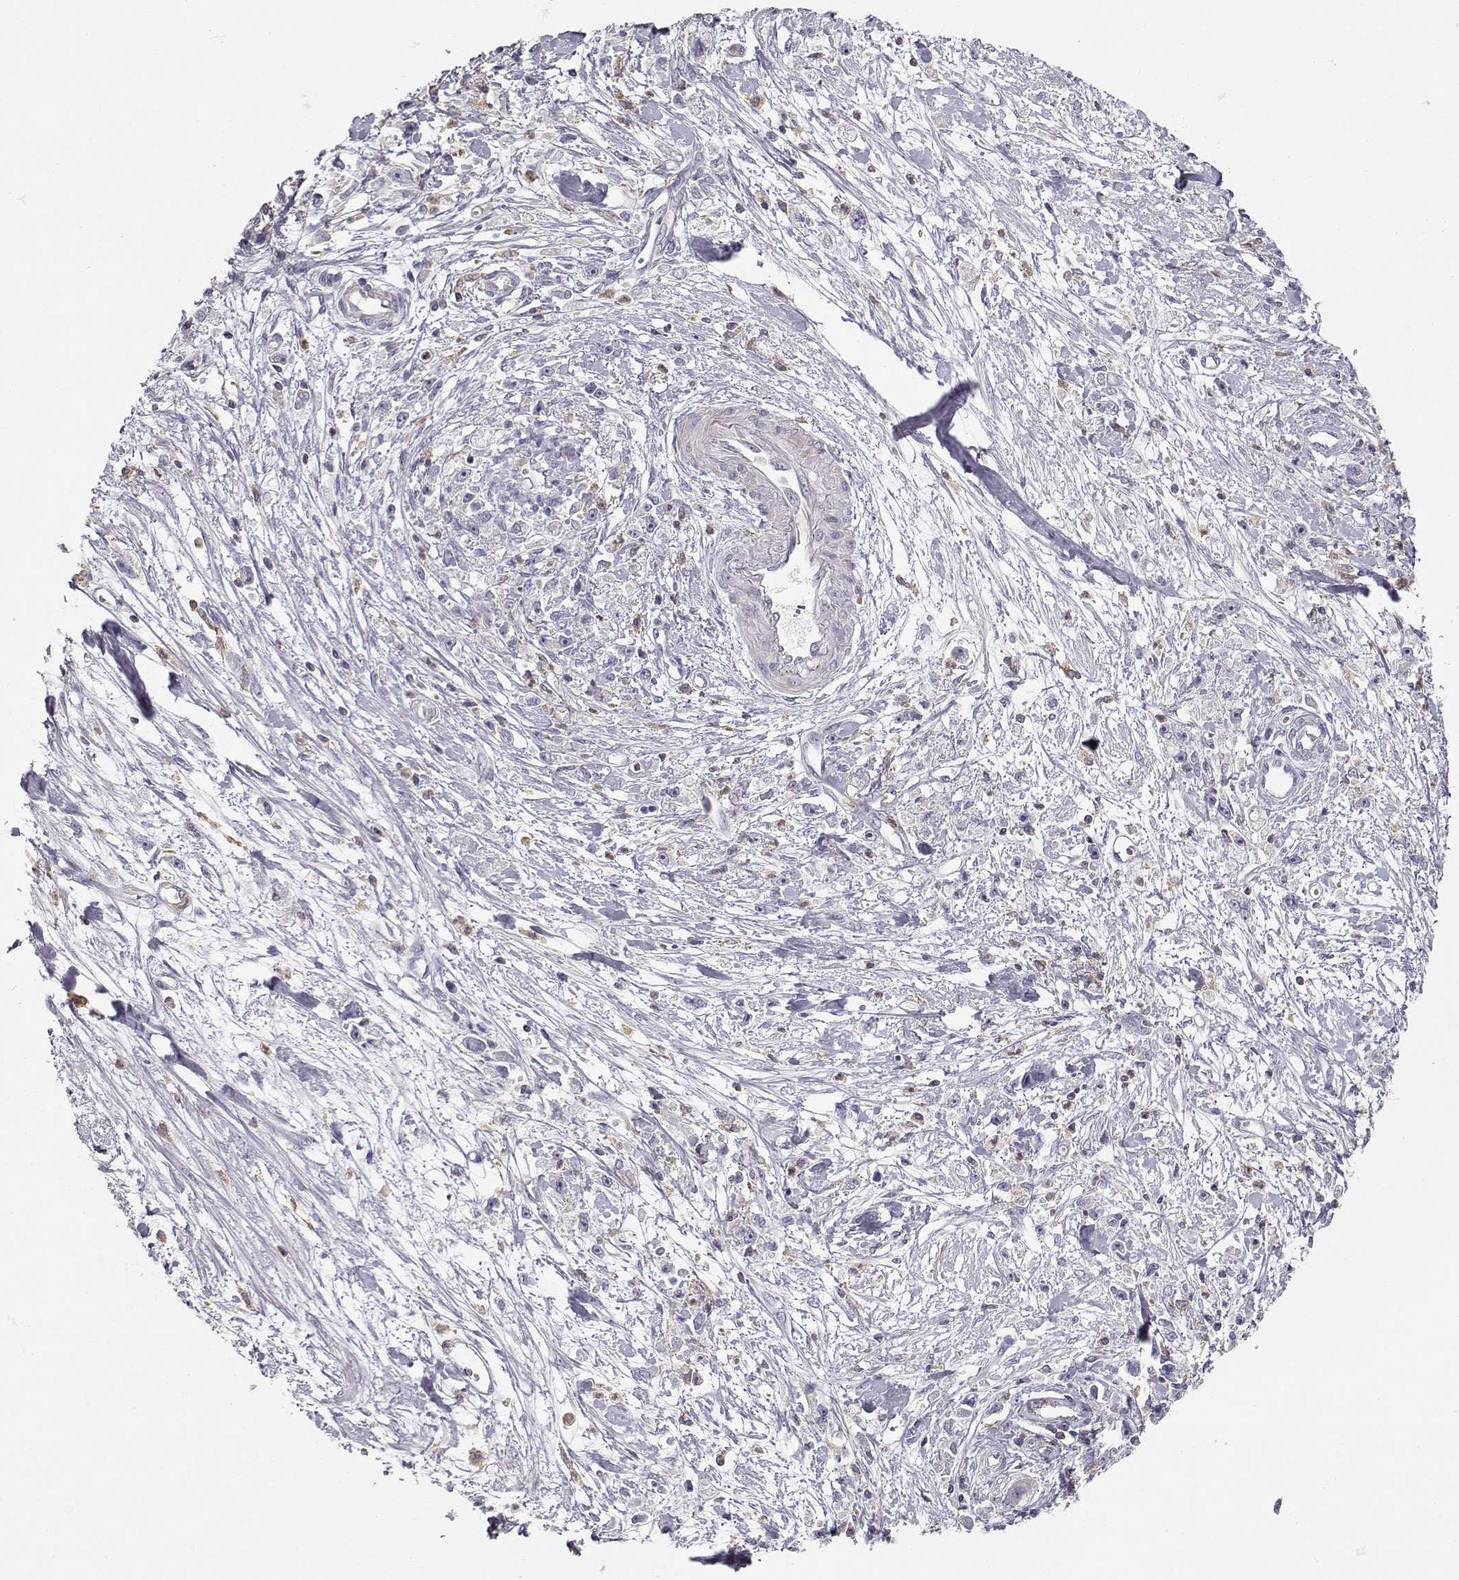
{"staining": {"intensity": "negative", "quantity": "none", "location": "none"}, "tissue": "stomach cancer", "cell_type": "Tumor cells", "image_type": "cancer", "snomed": [{"axis": "morphology", "description": "Adenocarcinoma, NOS"}, {"axis": "topography", "description": "Stomach"}], "caption": "The image reveals no staining of tumor cells in stomach adenocarcinoma.", "gene": "VAV1", "patient": {"sex": "female", "age": 59}}